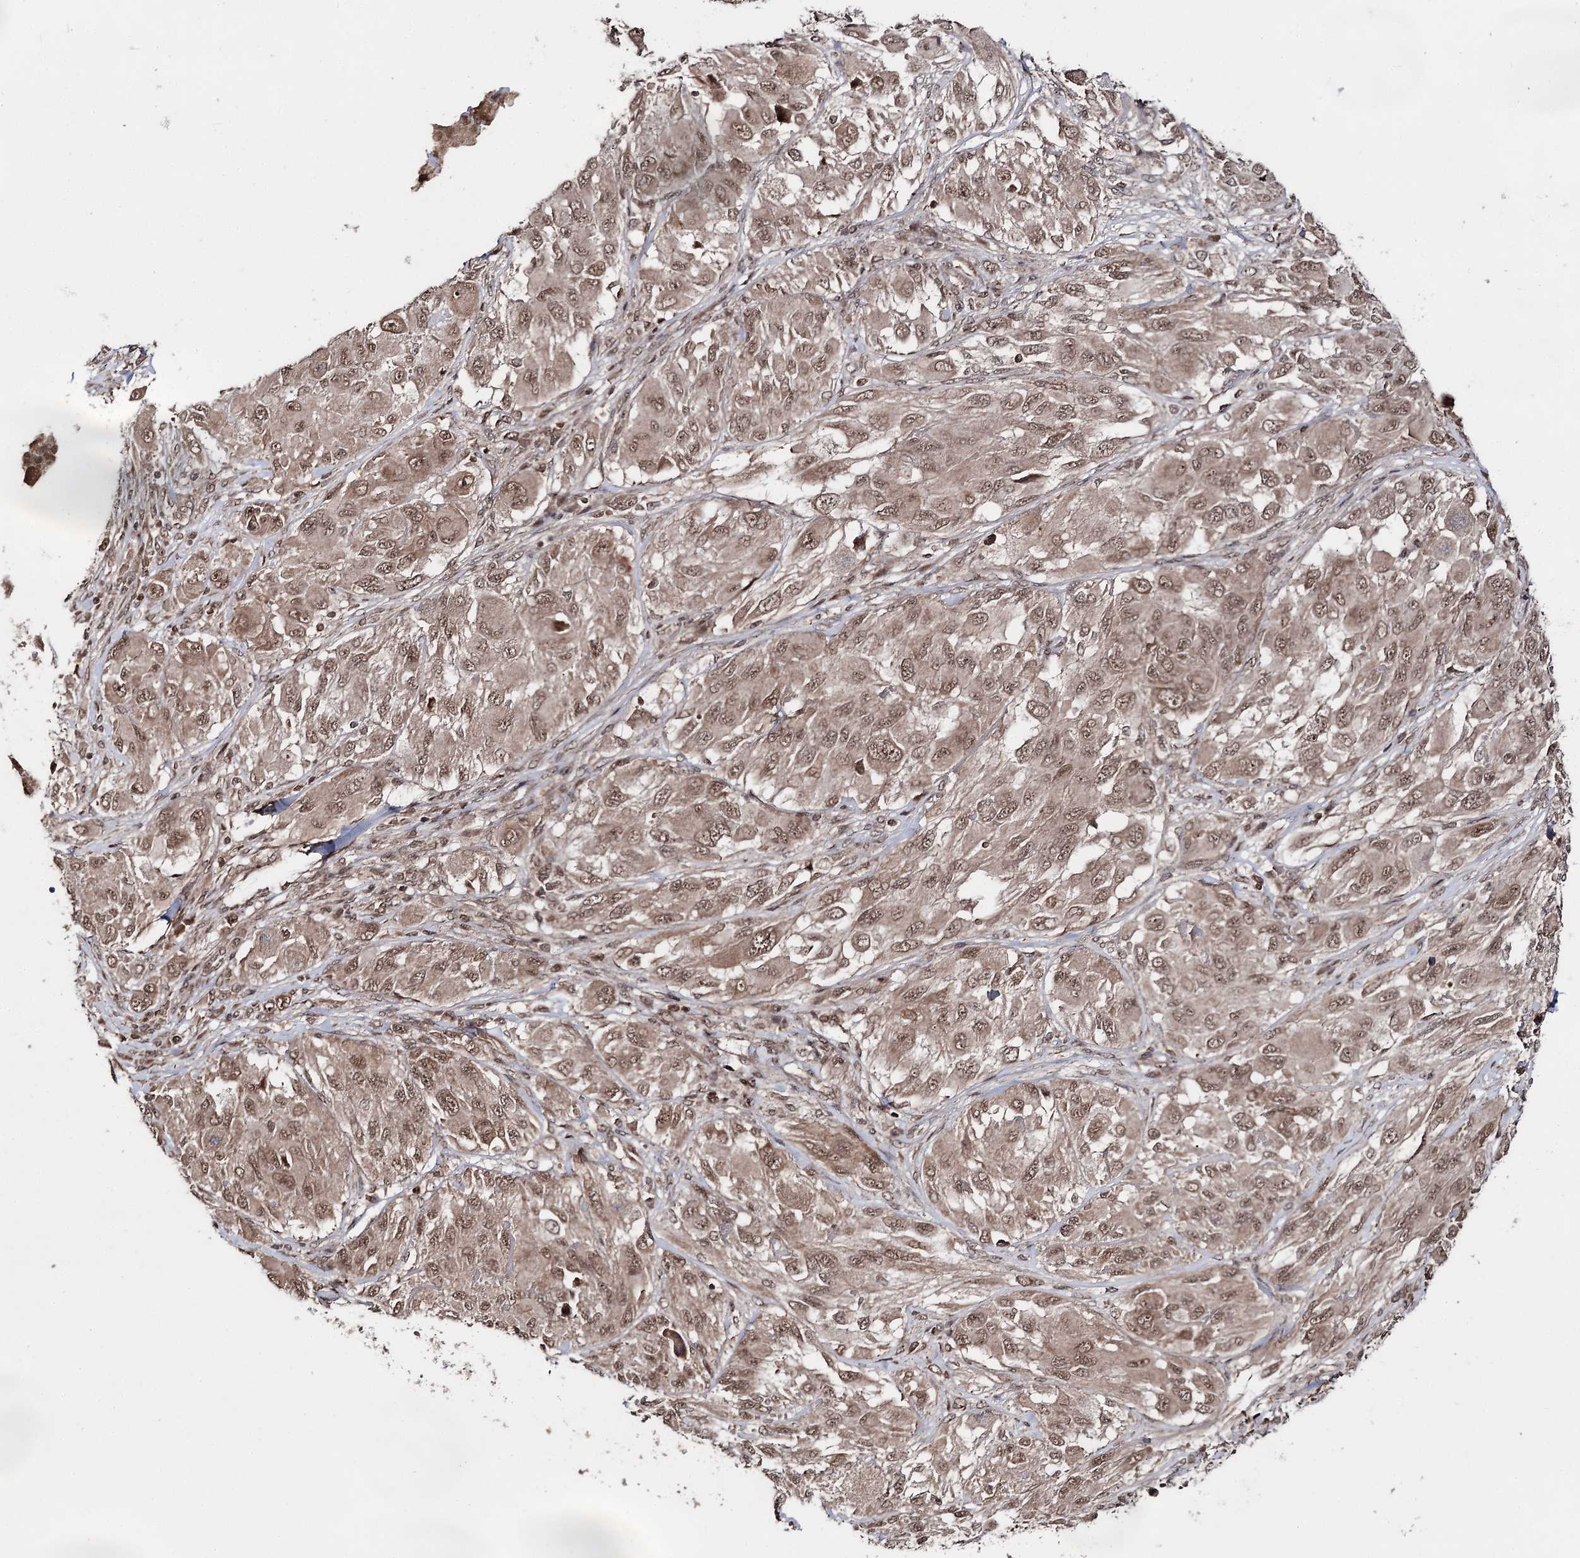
{"staining": {"intensity": "moderate", "quantity": ">75%", "location": "cytoplasmic/membranous,nuclear"}, "tissue": "melanoma", "cell_type": "Tumor cells", "image_type": "cancer", "snomed": [{"axis": "morphology", "description": "Malignant melanoma, NOS"}, {"axis": "topography", "description": "Skin"}], "caption": "Moderate cytoplasmic/membranous and nuclear staining is seen in approximately >75% of tumor cells in malignant melanoma.", "gene": "FAM53B", "patient": {"sex": "female", "age": 91}}